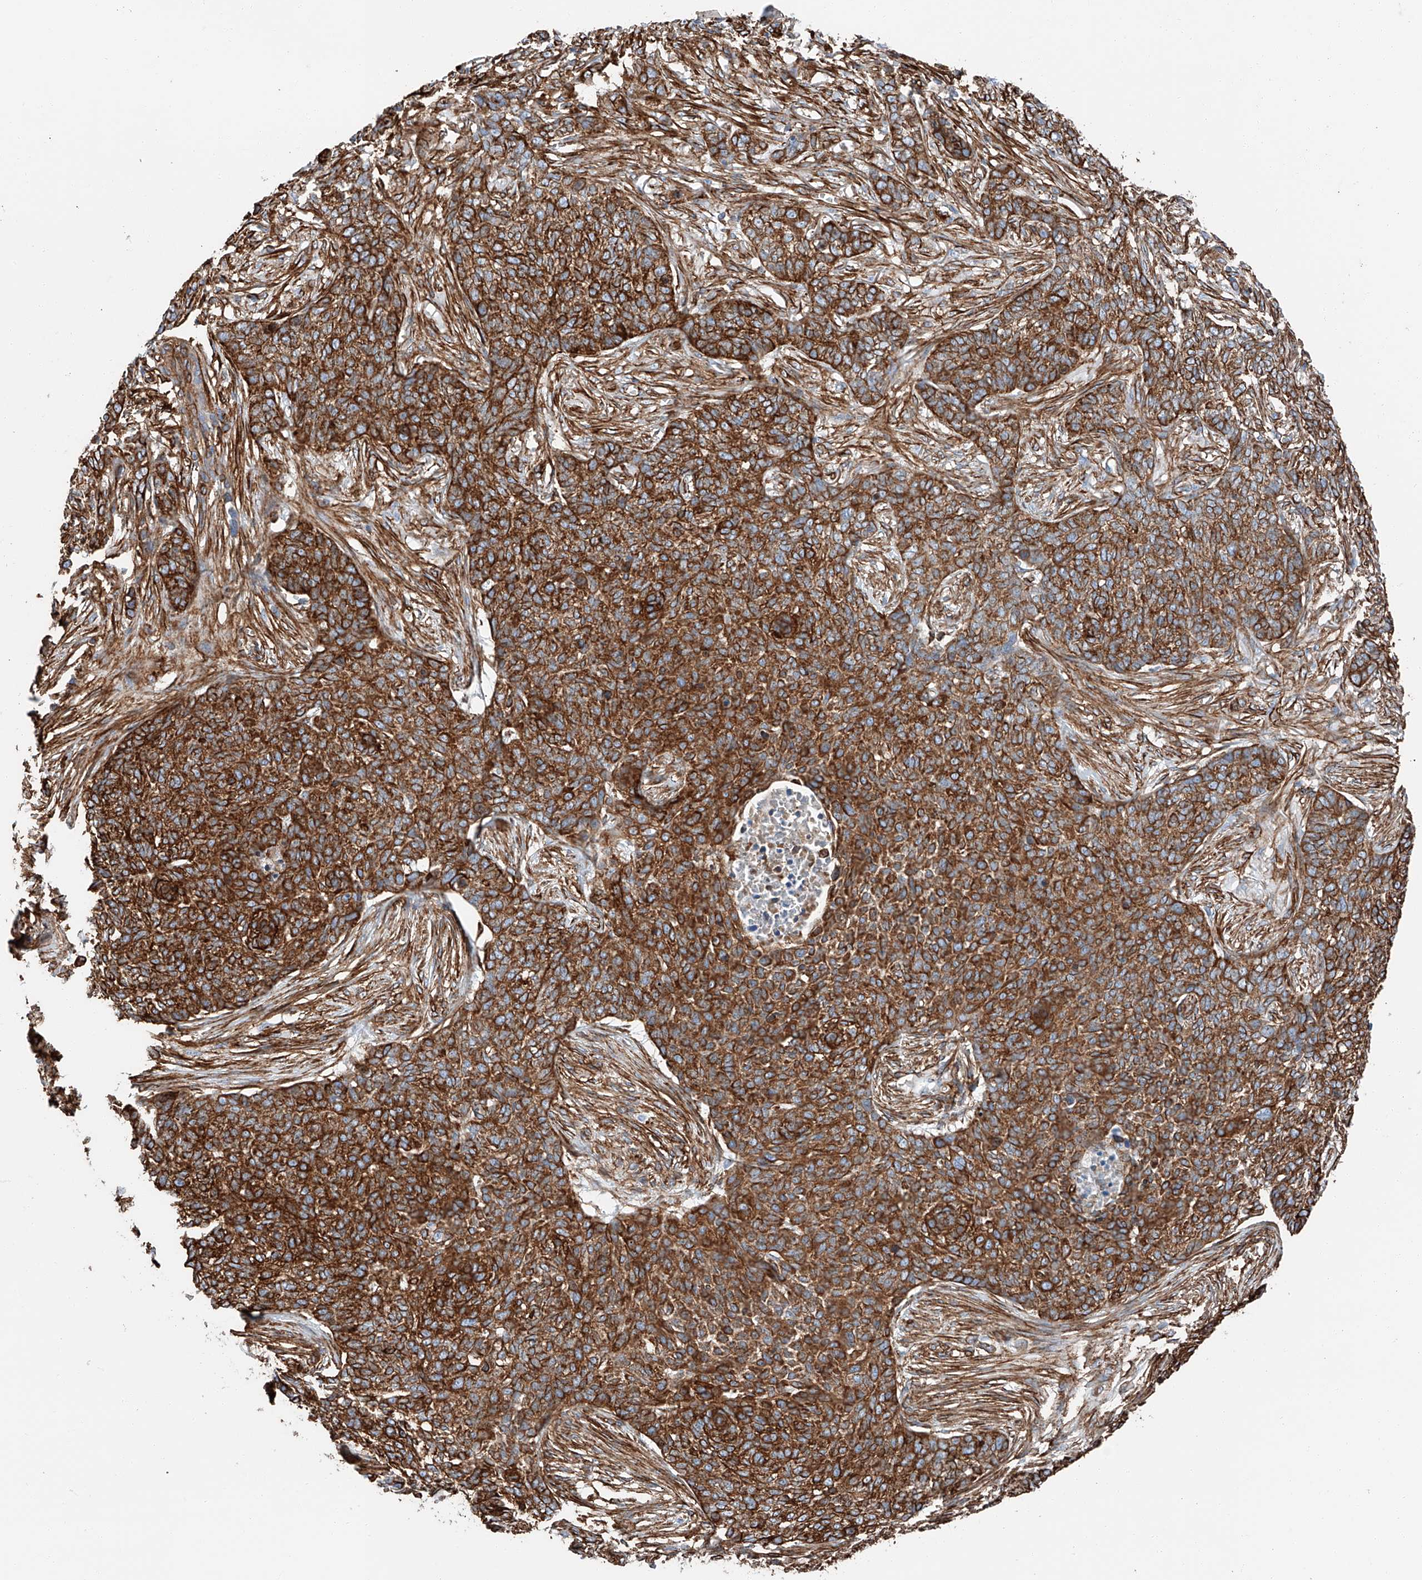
{"staining": {"intensity": "strong", "quantity": ">75%", "location": "cytoplasmic/membranous"}, "tissue": "skin cancer", "cell_type": "Tumor cells", "image_type": "cancer", "snomed": [{"axis": "morphology", "description": "Basal cell carcinoma"}, {"axis": "topography", "description": "Skin"}], "caption": "IHC micrograph of human basal cell carcinoma (skin) stained for a protein (brown), which exhibits high levels of strong cytoplasmic/membranous staining in about >75% of tumor cells.", "gene": "ZNF804A", "patient": {"sex": "male", "age": 85}}